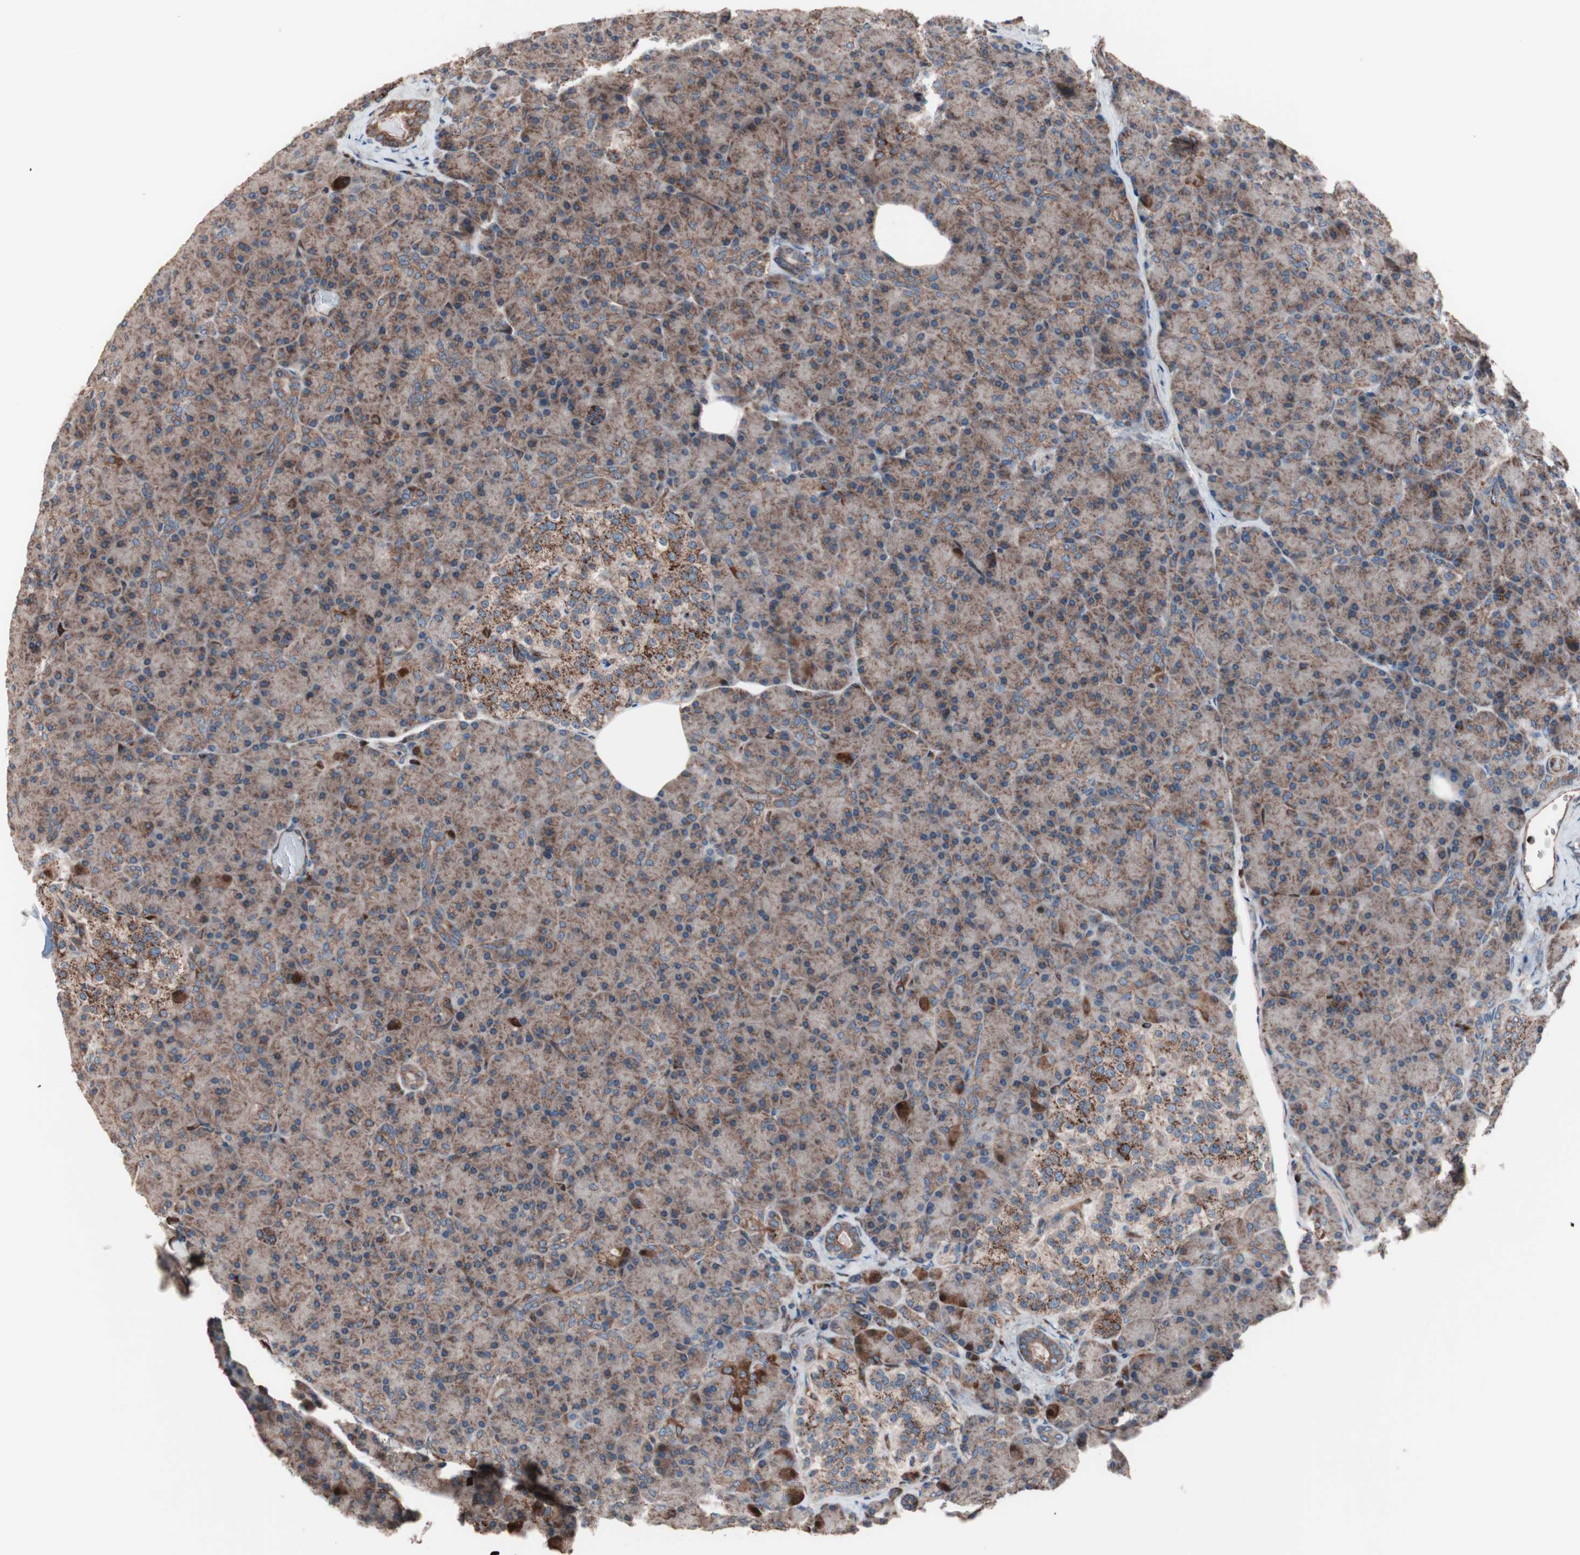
{"staining": {"intensity": "moderate", "quantity": ">75%", "location": "cytoplasmic/membranous"}, "tissue": "pancreas", "cell_type": "Exocrine glandular cells", "image_type": "normal", "snomed": [{"axis": "morphology", "description": "Normal tissue, NOS"}, {"axis": "topography", "description": "Pancreas"}], "caption": "Approximately >75% of exocrine glandular cells in benign pancreas reveal moderate cytoplasmic/membranous protein expression as visualized by brown immunohistochemical staining.", "gene": "CTTNBP2NL", "patient": {"sex": "female", "age": 43}}